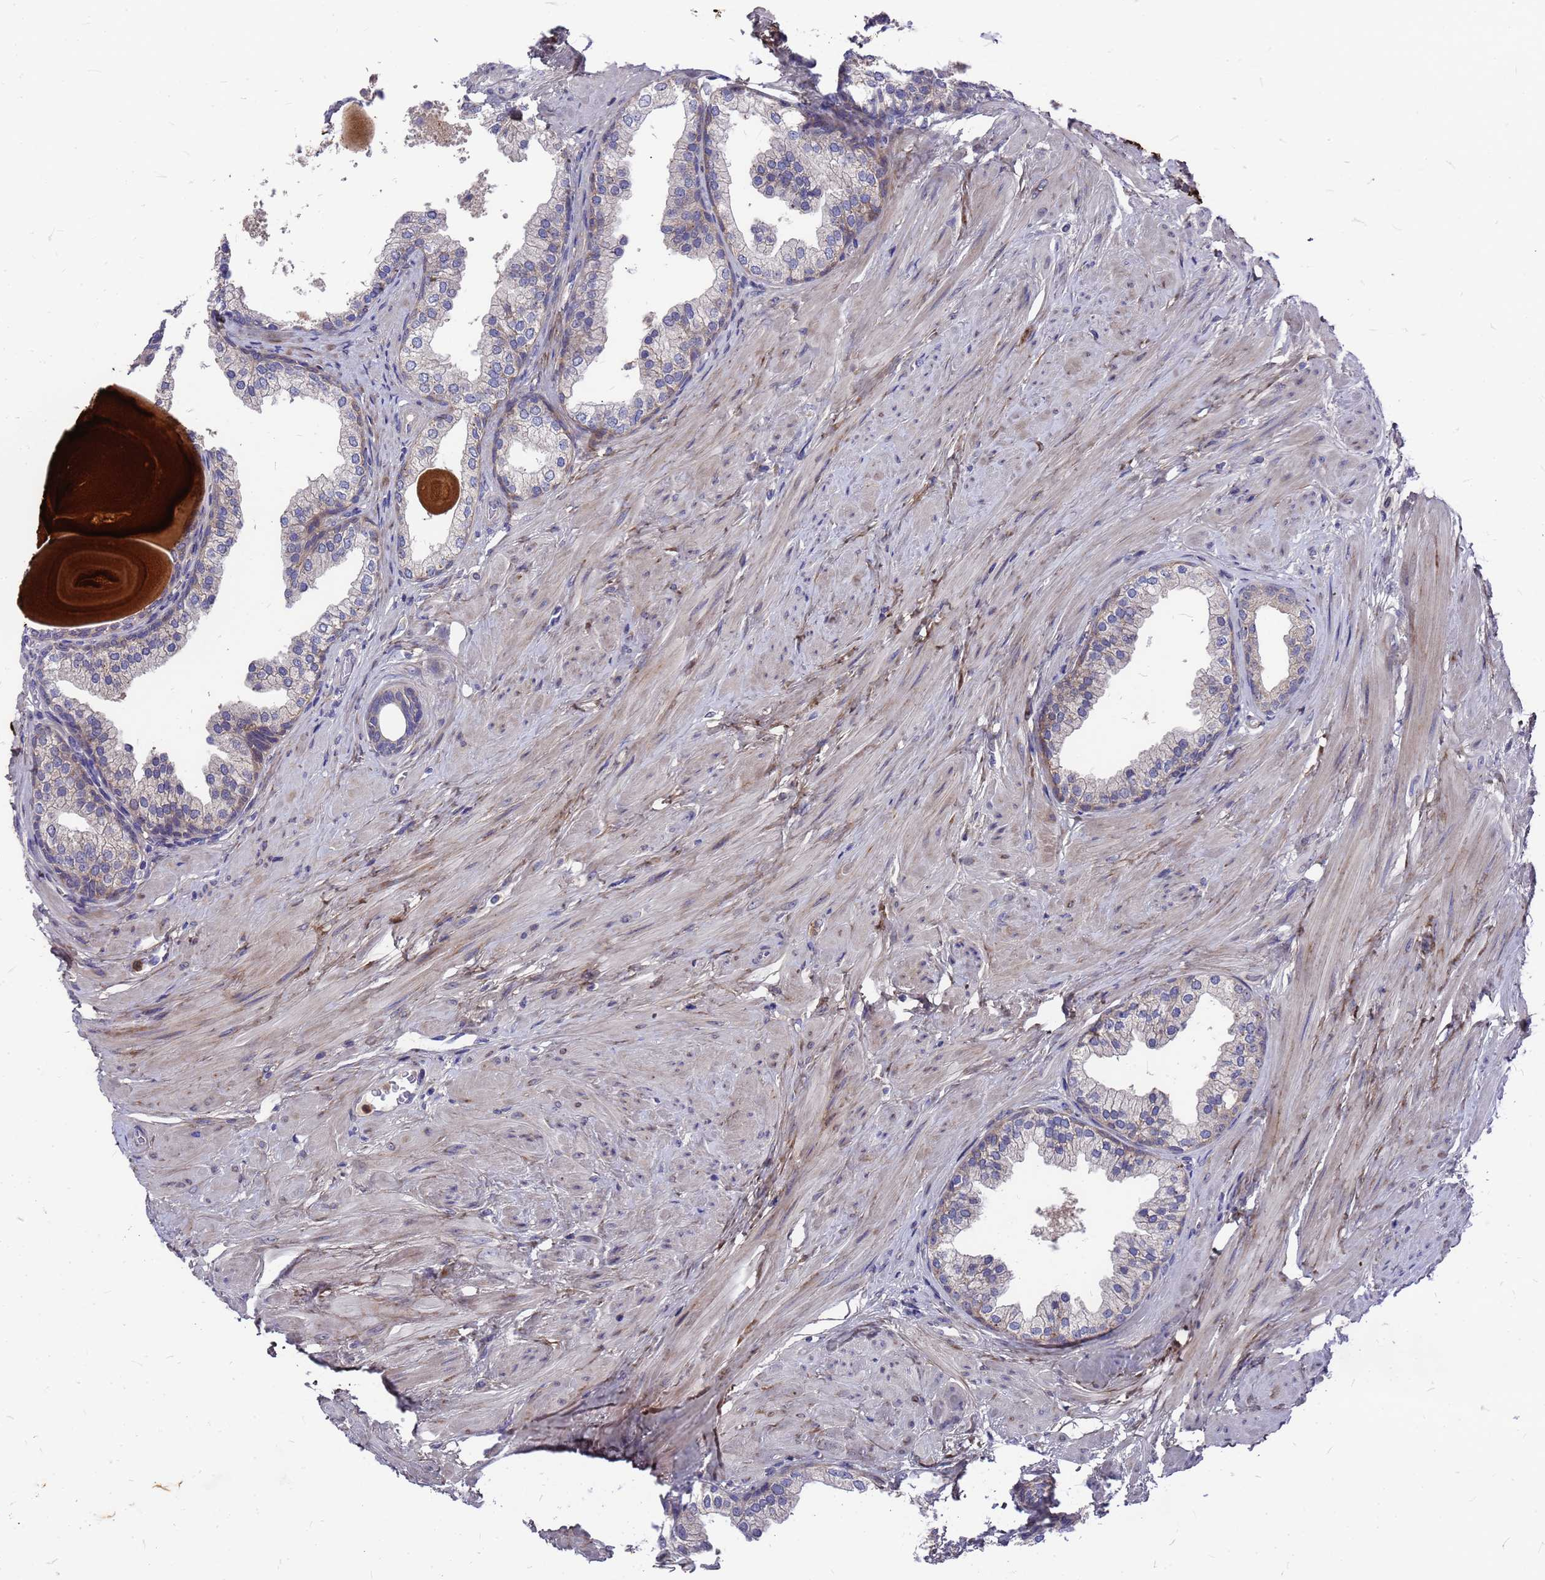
{"staining": {"intensity": "moderate", "quantity": "<25%", "location": "cytoplasmic/membranous"}, "tissue": "prostate", "cell_type": "Glandular cells", "image_type": "normal", "snomed": [{"axis": "morphology", "description": "Normal tissue, NOS"}, {"axis": "topography", "description": "Prostate"}], "caption": "Protein expression analysis of benign human prostate reveals moderate cytoplasmic/membranous expression in about <25% of glandular cells. (IHC, brightfield microscopy, high magnification).", "gene": "ZNF717", "patient": {"sex": "male", "age": 48}}